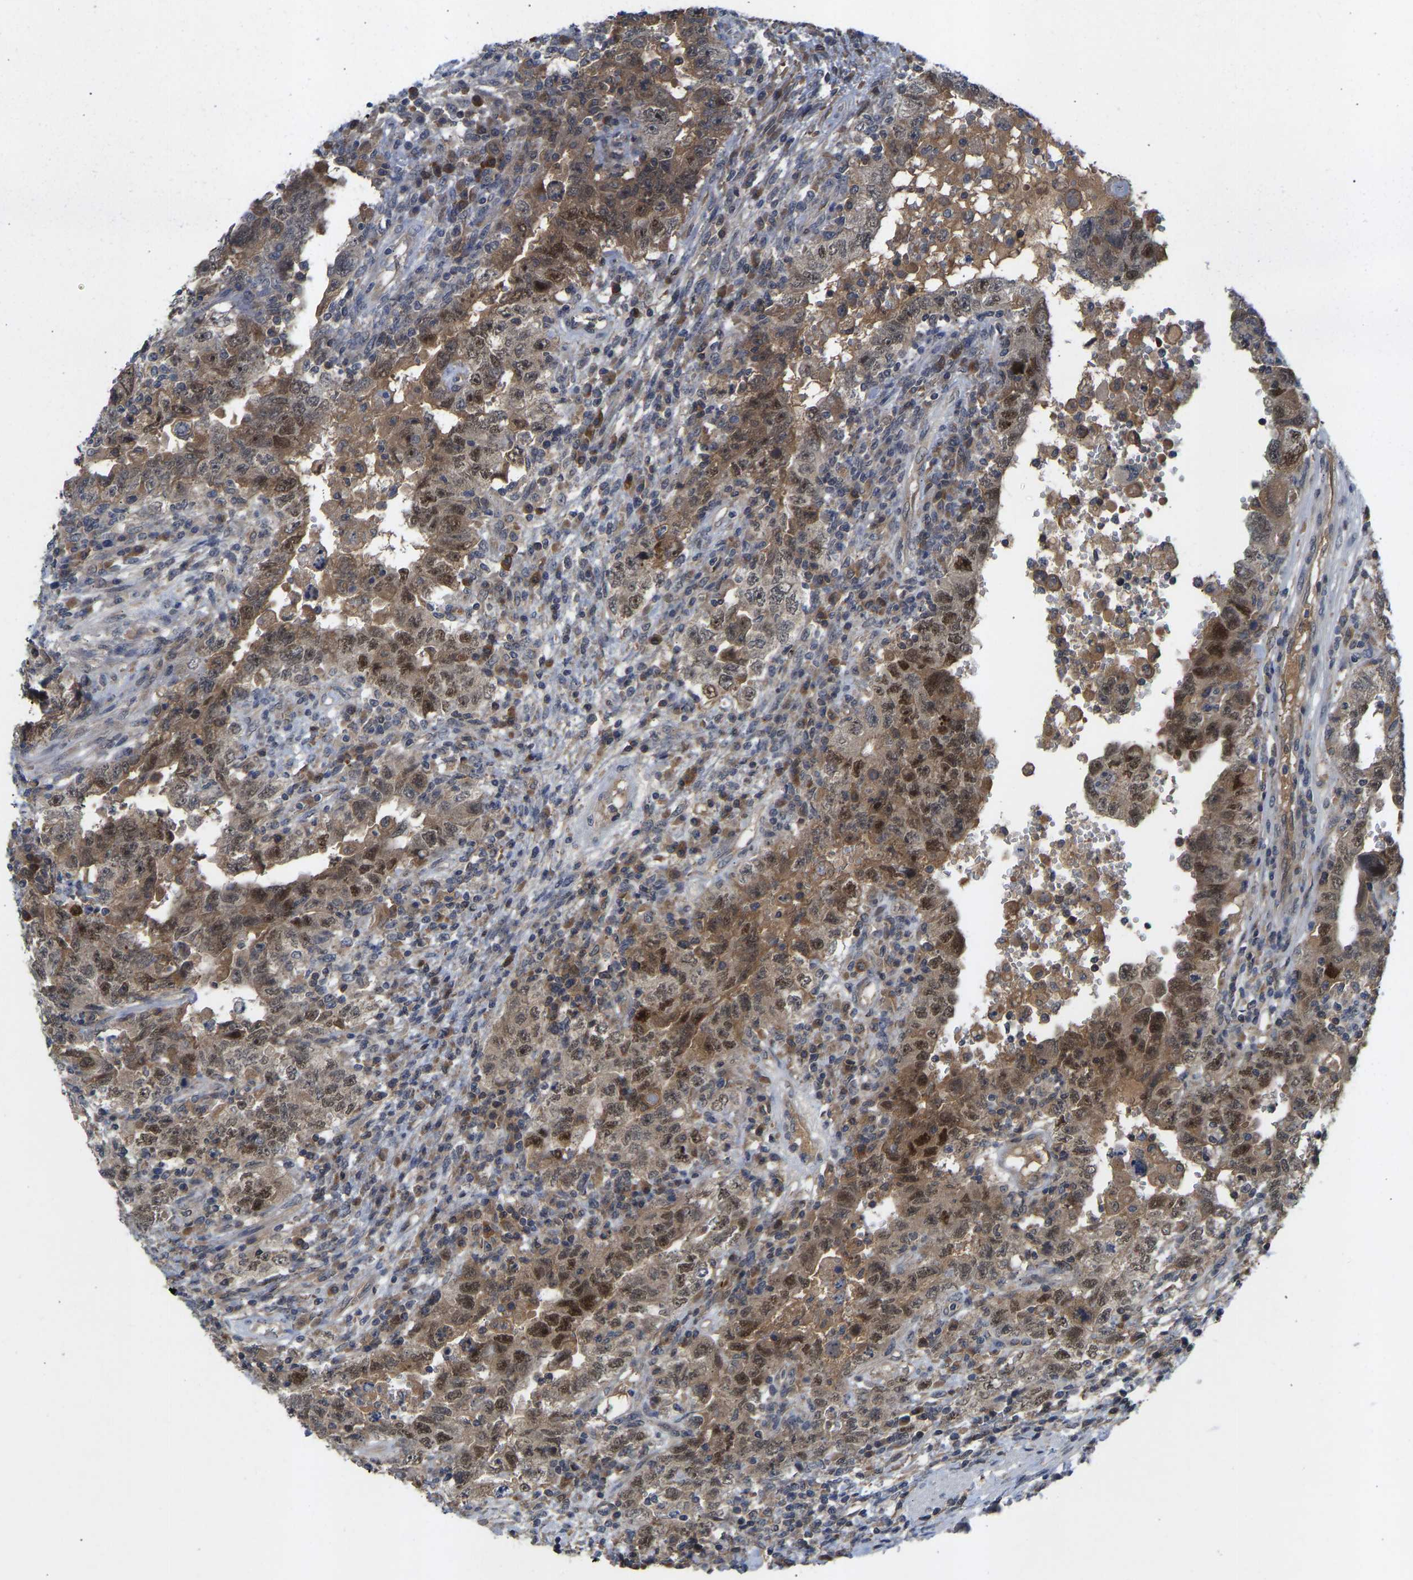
{"staining": {"intensity": "moderate", "quantity": ">75%", "location": "cytoplasmic/membranous,nuclear"}, "tissue": "testis cancer", "cell_type": "Tumor cells", "image_type": "cancer", "snomed": [{"axis": "morphology", "description": "Carcinoma, Embryonal, NOS"}, {"axis": "topography", "description": "Testis"}], "caption": "Immunohistochemistry micrograph of neoplastic tissue: human testis cancer (embryonal carcinoma) stained using immunohistochemistry reveals medium levels of moderate protein expression localized specifically in the cytoplasmic/membranous and nuclear of tumor cells, appearing as a cytoplasmic/membranous and nuclear brown color.", "gene": "ZNF251", "patient": {"sex": "male", "age": 26}}